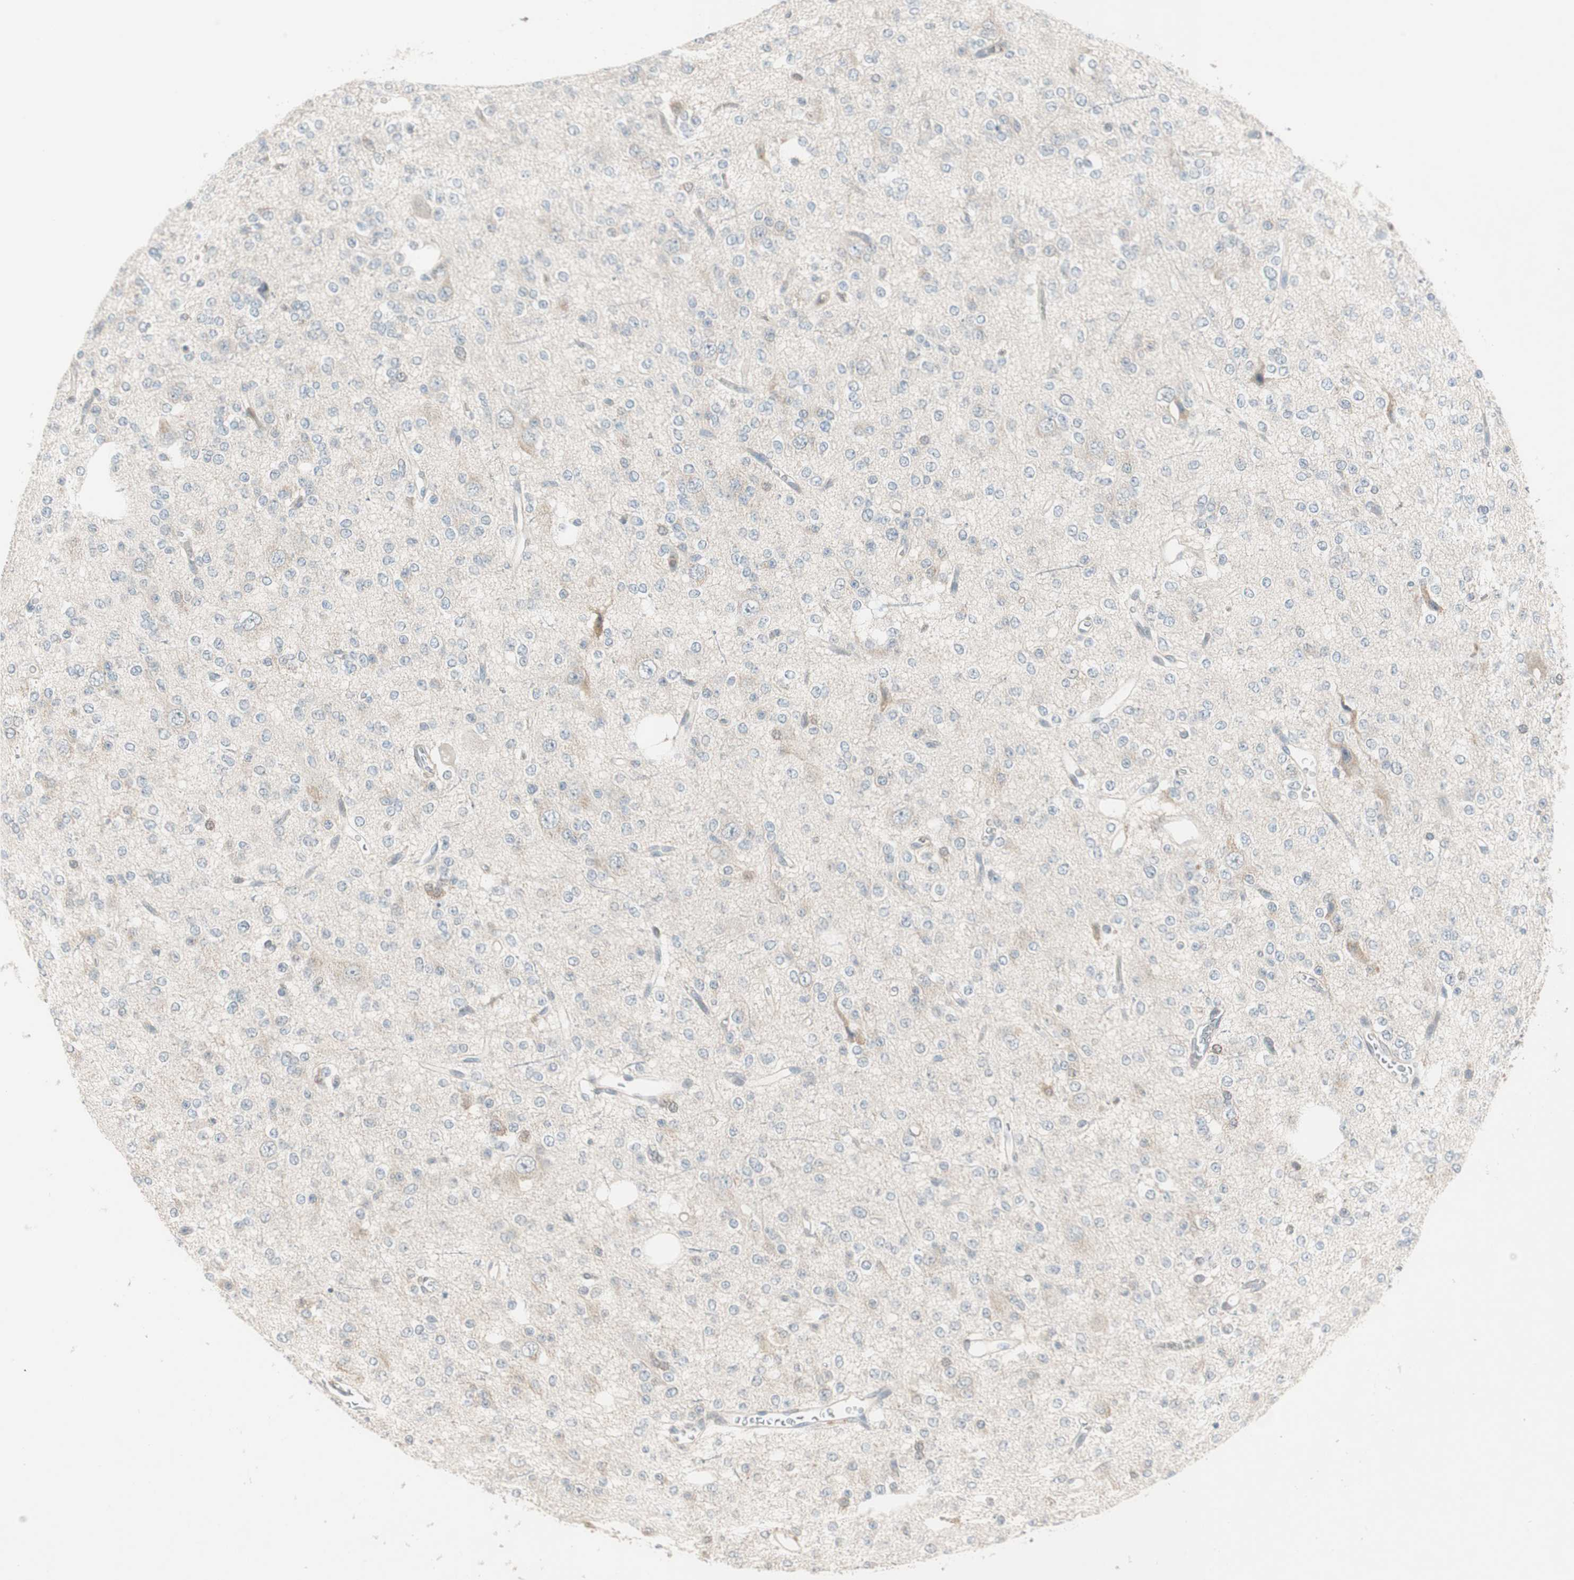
{"staining": {"intensity": "negative", "quantity": "none", "location": "none"}, "tissue": "glioma", "cell_type": "Tumor cells", "image_type": "cancer", "snomed": [{"axis": "morphology", "description": "Glioma, malignant, Low grade"}, {"axis": "topography", "description": "Brain"}], "caption": "Photomicrograph shows no protein staining in tumor cells of glioma tissue.", "gene": "CGRRF1", "patient": {"sex": "male", "age": 38}}